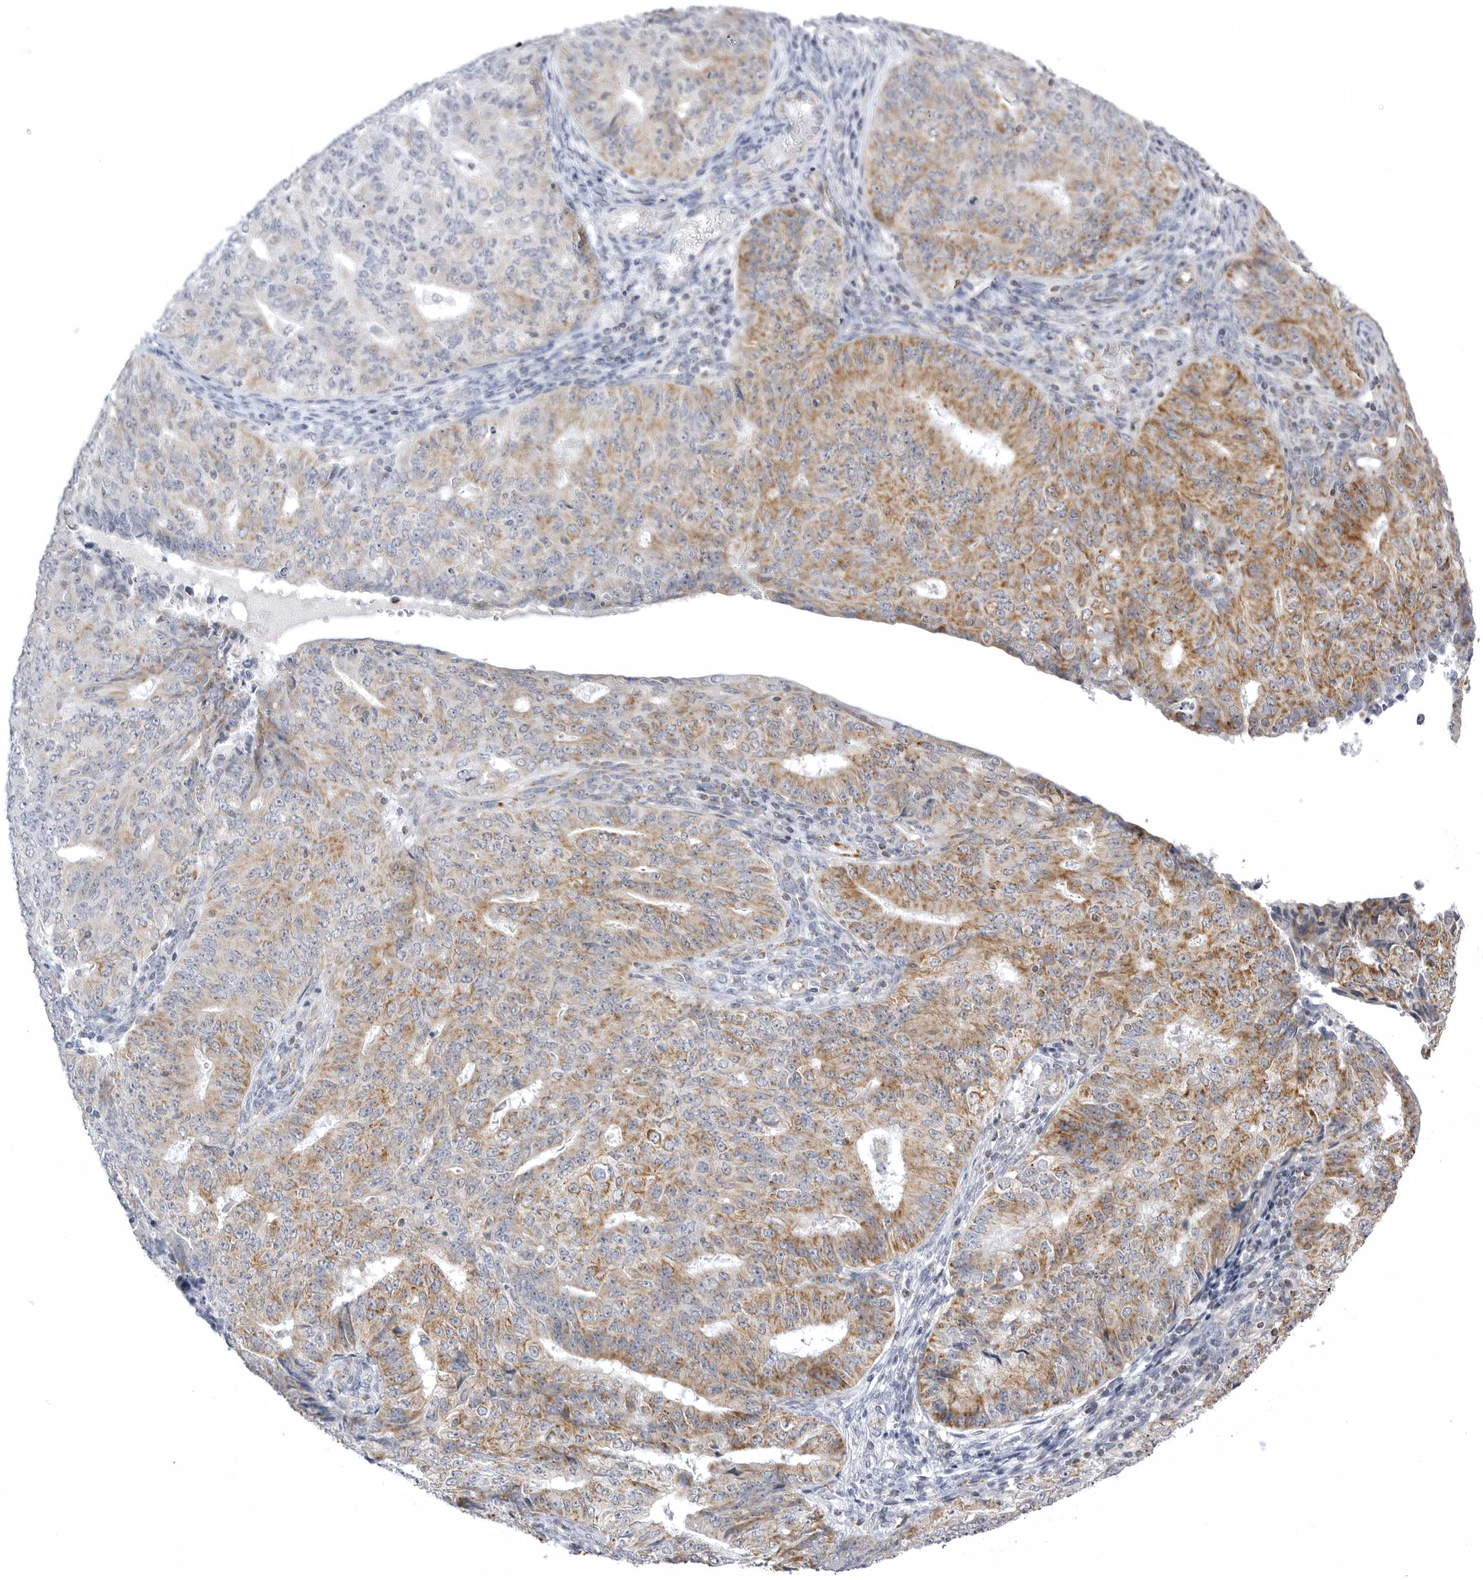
{"staining": {"intensity": "moderate", "quantity": ">75%", "location": "cytoplasmic/membranous"}, "tissue": "endometrial cancer", "cell_type": "Tumor cells", "image_type": "cancer", "snomed": [{"axis": "morphology", "description": "Adenocarcinoma, NOS"}, {"axis": "topography", "description": "Endometrium"}], "caption": "Tumor cells demonstrate medium levels of moderate cytoplasmic/membranous positivity in about >75% of cells in endometrial cancer (adenocarcinoma).", "gene": "TUFM", "patient": {"sex": "female", "age": 32}}